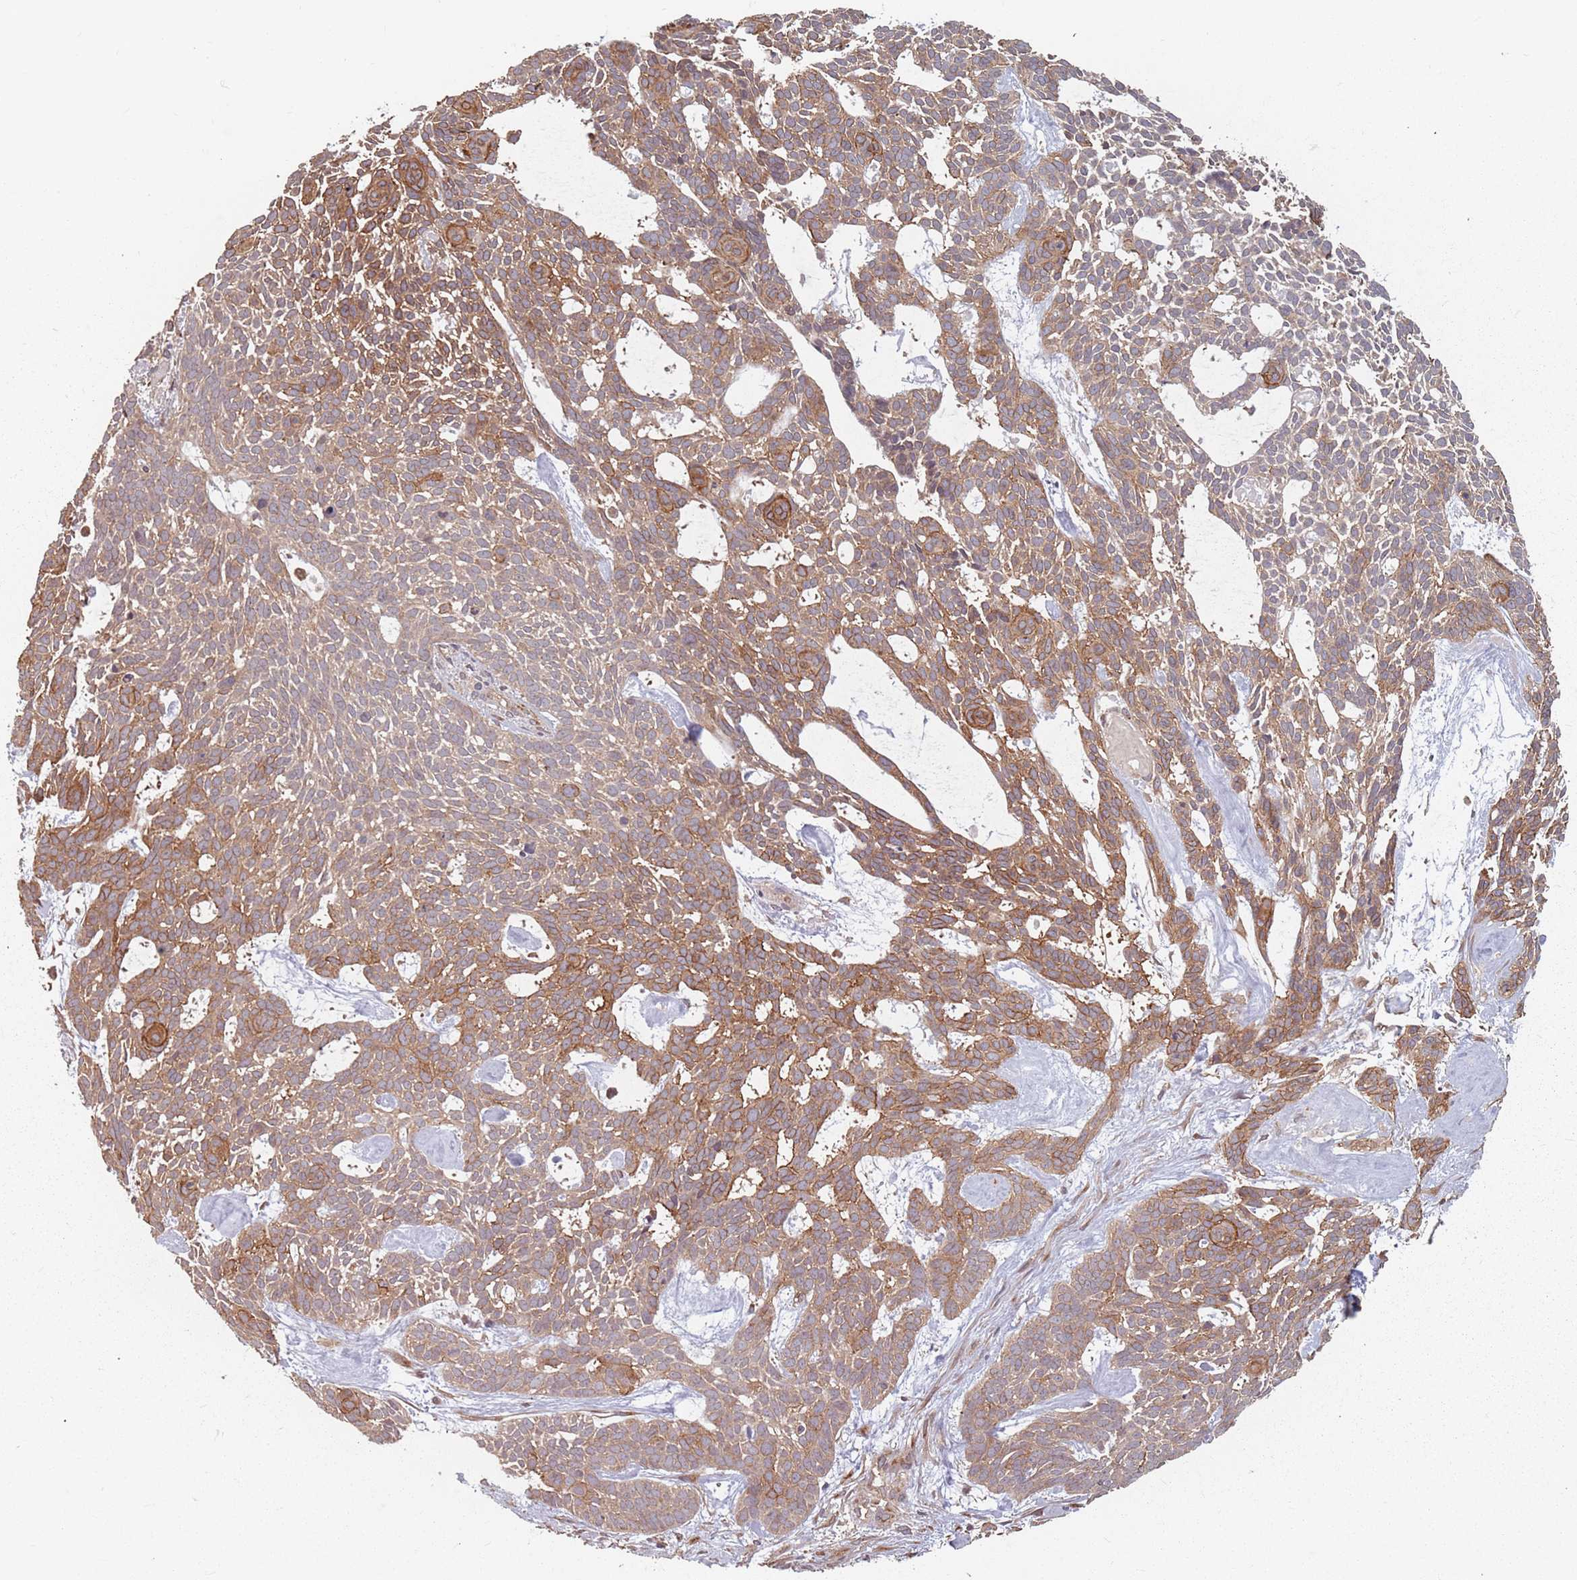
{"staining": {"intensity": "moderate", "quantity": ">75%", "location": "cytoplasmic/membranous"}, "tissue": "skin cancer", "cell_type": "Tumor cells", "image_type": "cancer", "snomed": [{"axis": "morphology", "description": "Basal cell carcinoma"}, {"axis": "topography", "description": "Skin"}], "caption": "A medium amount of moderate cytoplasmic/membranous staining is appreciated in about >75% of tumor cells in skin basal cell carcinoma tissue.", "gene": "C3orf14", "patient": {"sex": "male", "age": 61}}